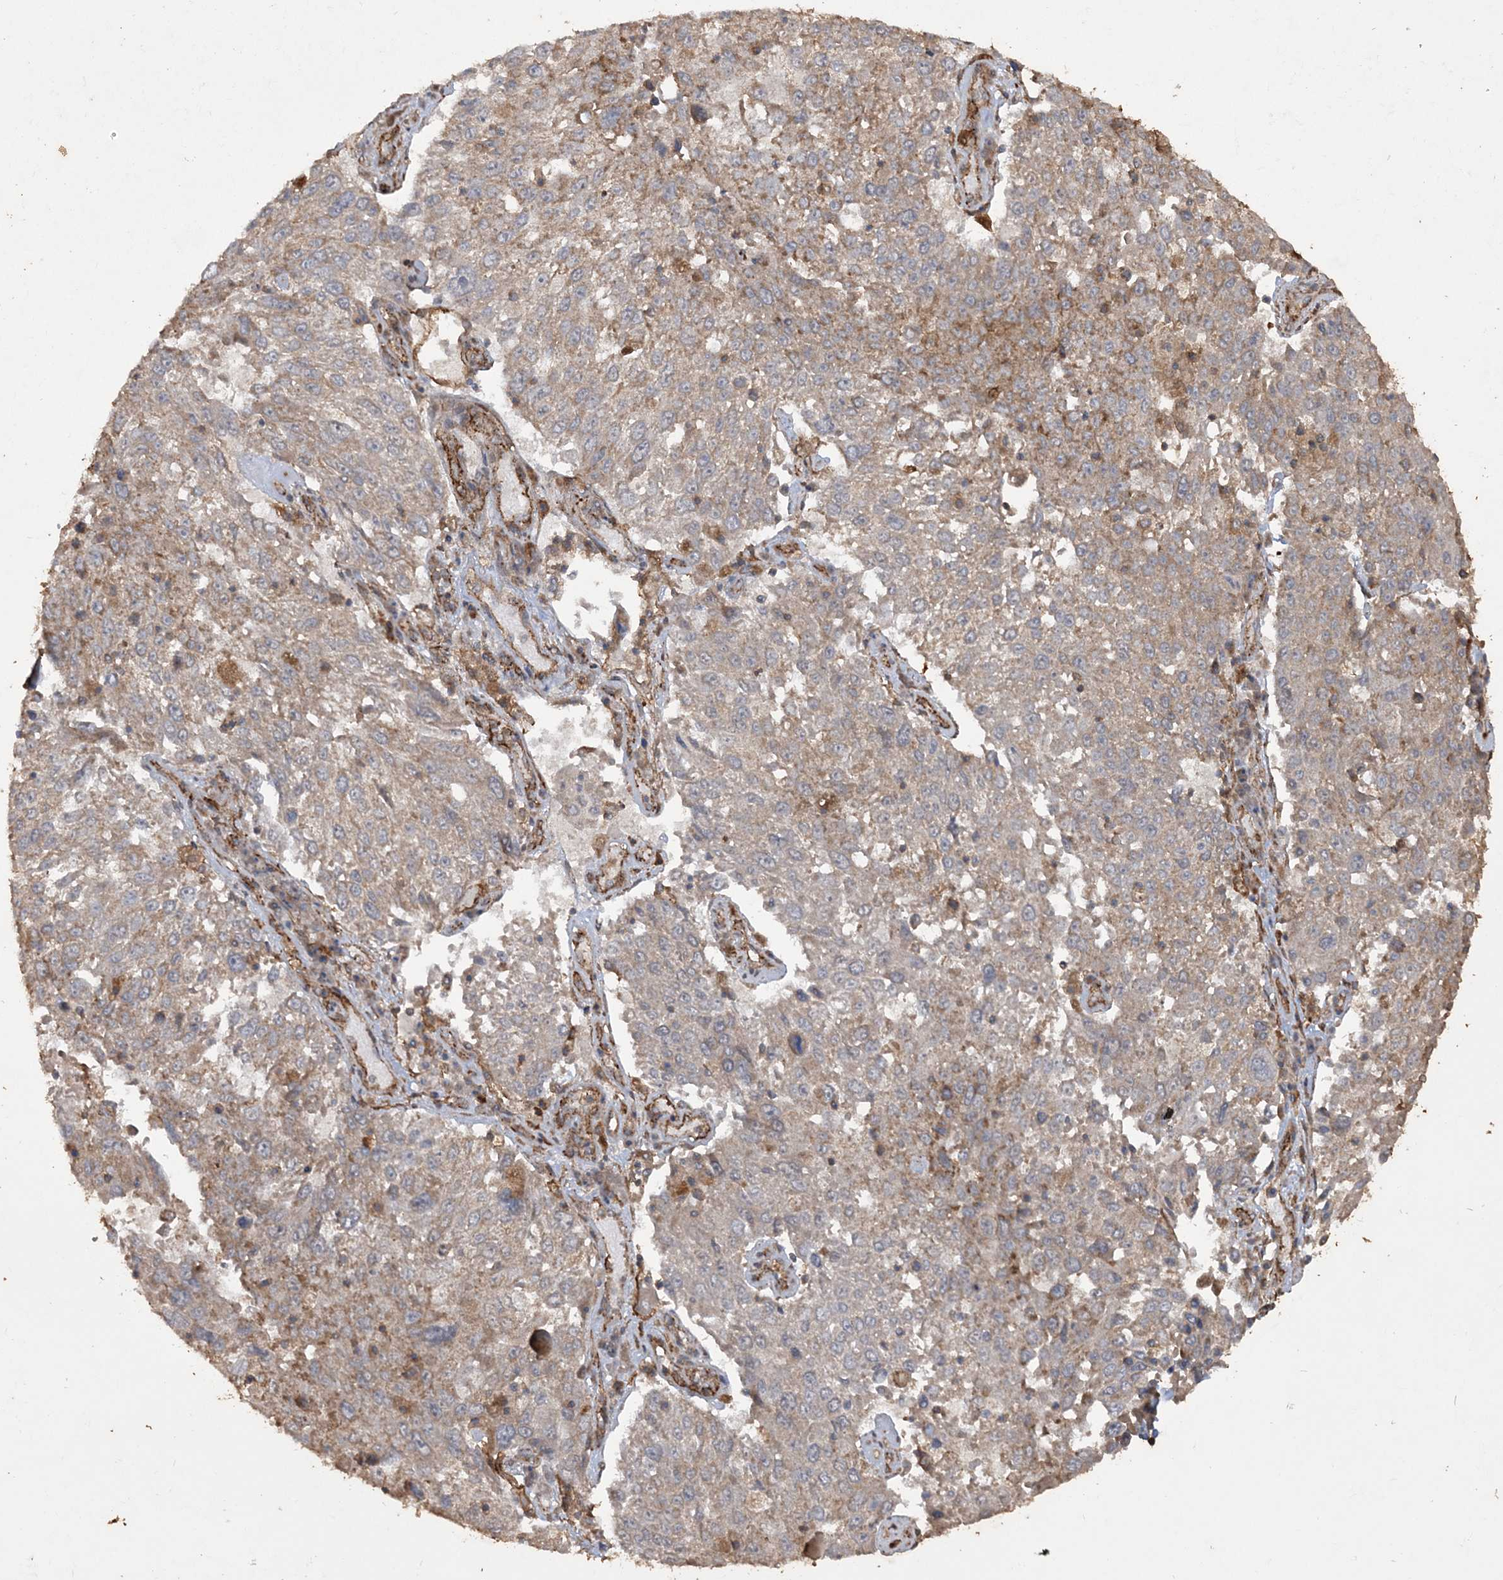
{"staining": {"intensity": "negative", "quantity": "none", "location": "none"}, "tissue": "lung cancer", "cell_type": "Tumor cells", "image_type": "cancer", "snomed": [{"axis": "morphology", "description": "Squamous cell carcinoma, NOS"}, {"axis": "topography", "description": "Lung"}], "caption": "The immunohistochemistry micrograph has no significant positivity in tumor cells of squamous cell carcinoma (lung) tissue.", "gene": "TTC7A", "patient": {"sex": "male", "age": 65}}